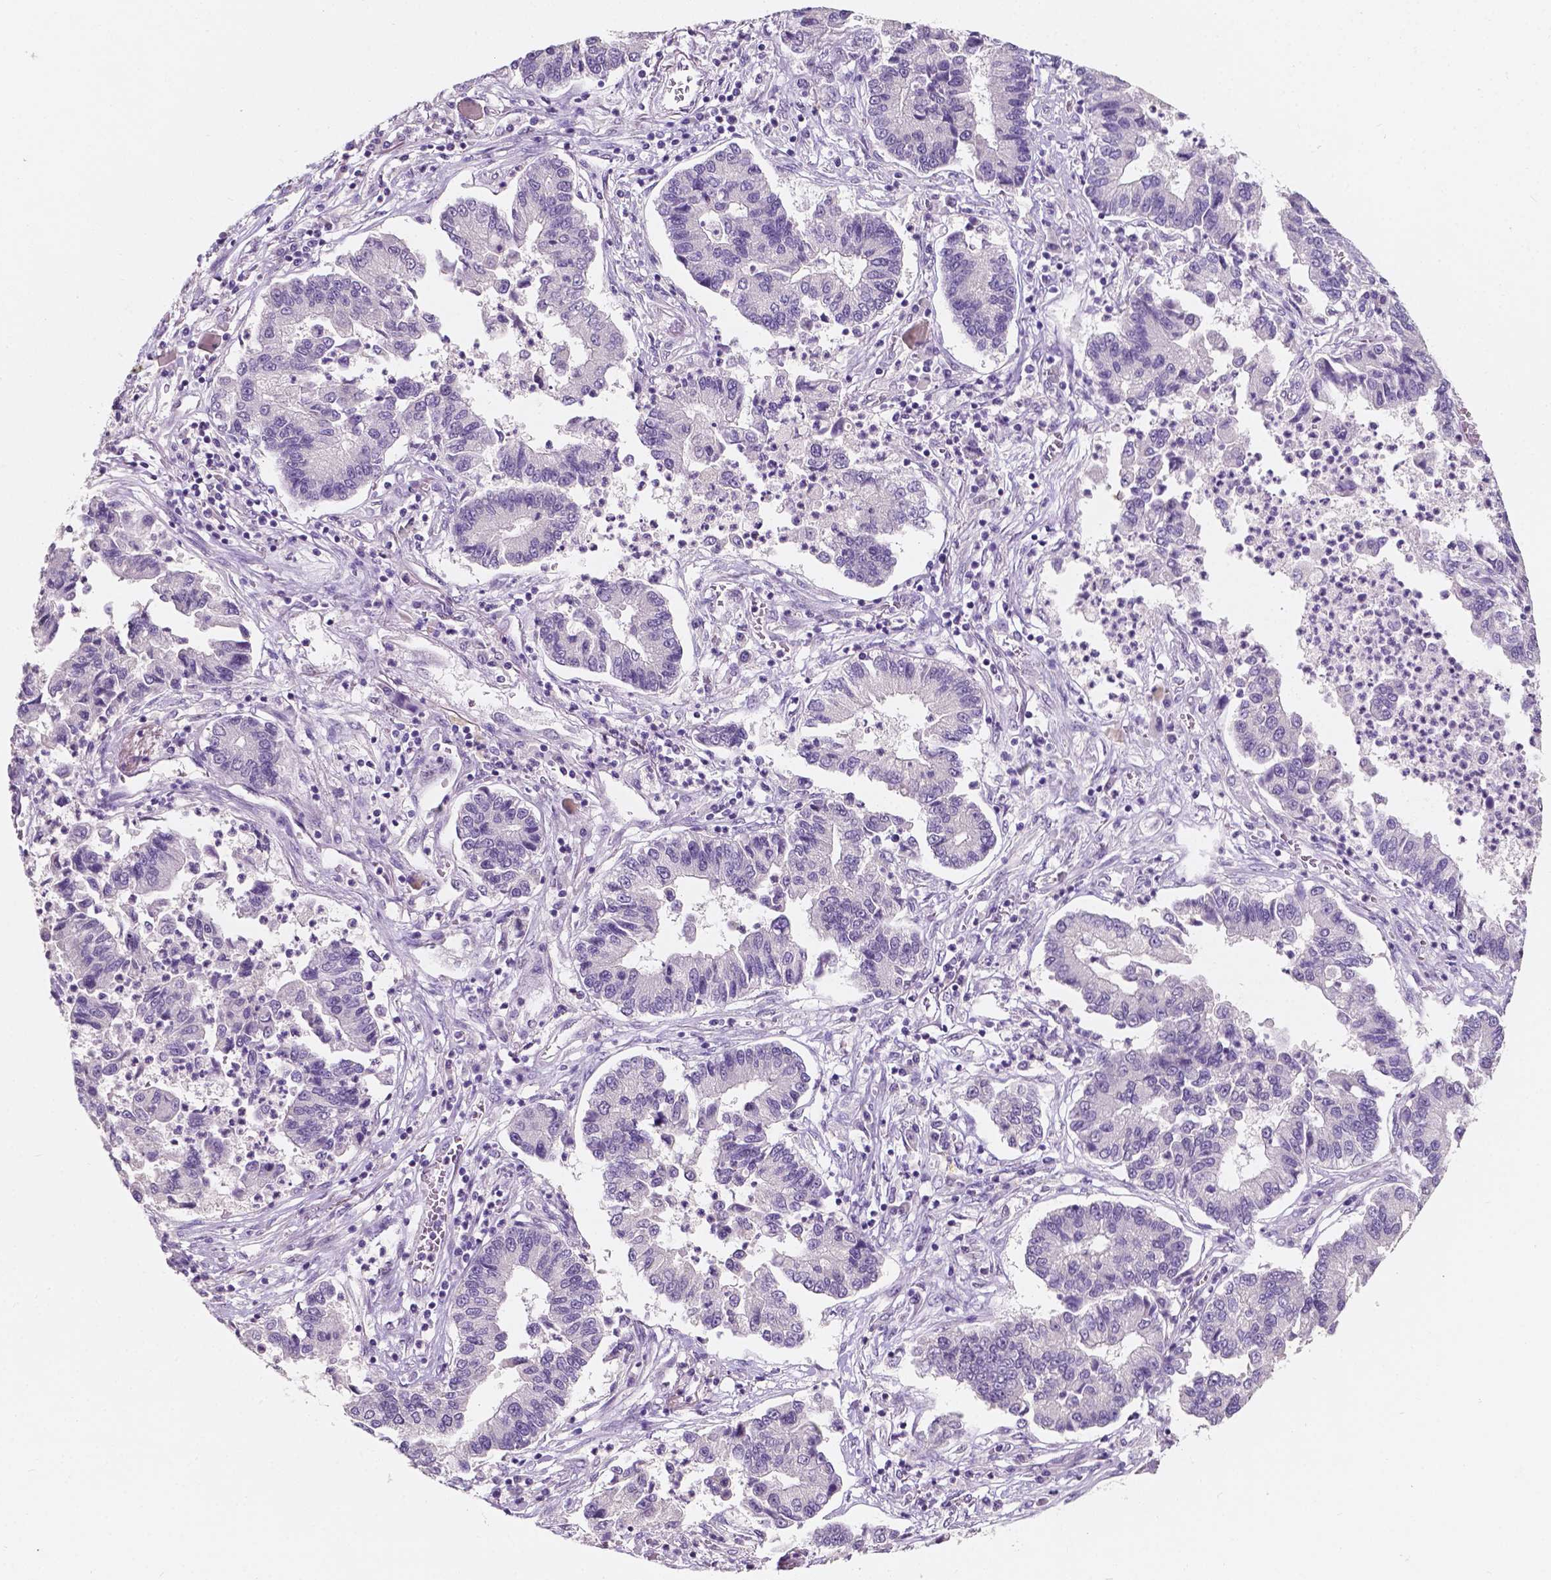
{"staining": {"intensity": "negative", "quantity": "none", "location": "none"}, "tissue": "lung cancer", "cell_type": "Tumor cells", "image_type": "cancer", "snomed": [{"axis": "morphology", "description": "Adenocarcinoma, NOS"}, {"axis": "topography", "description": "Lung"}], "caption": "Protein analysis of lung cancer displays no significant positivity in tumor cells.", "gene": "TAL1", "patient": {"sex": "female", "age": 57}}